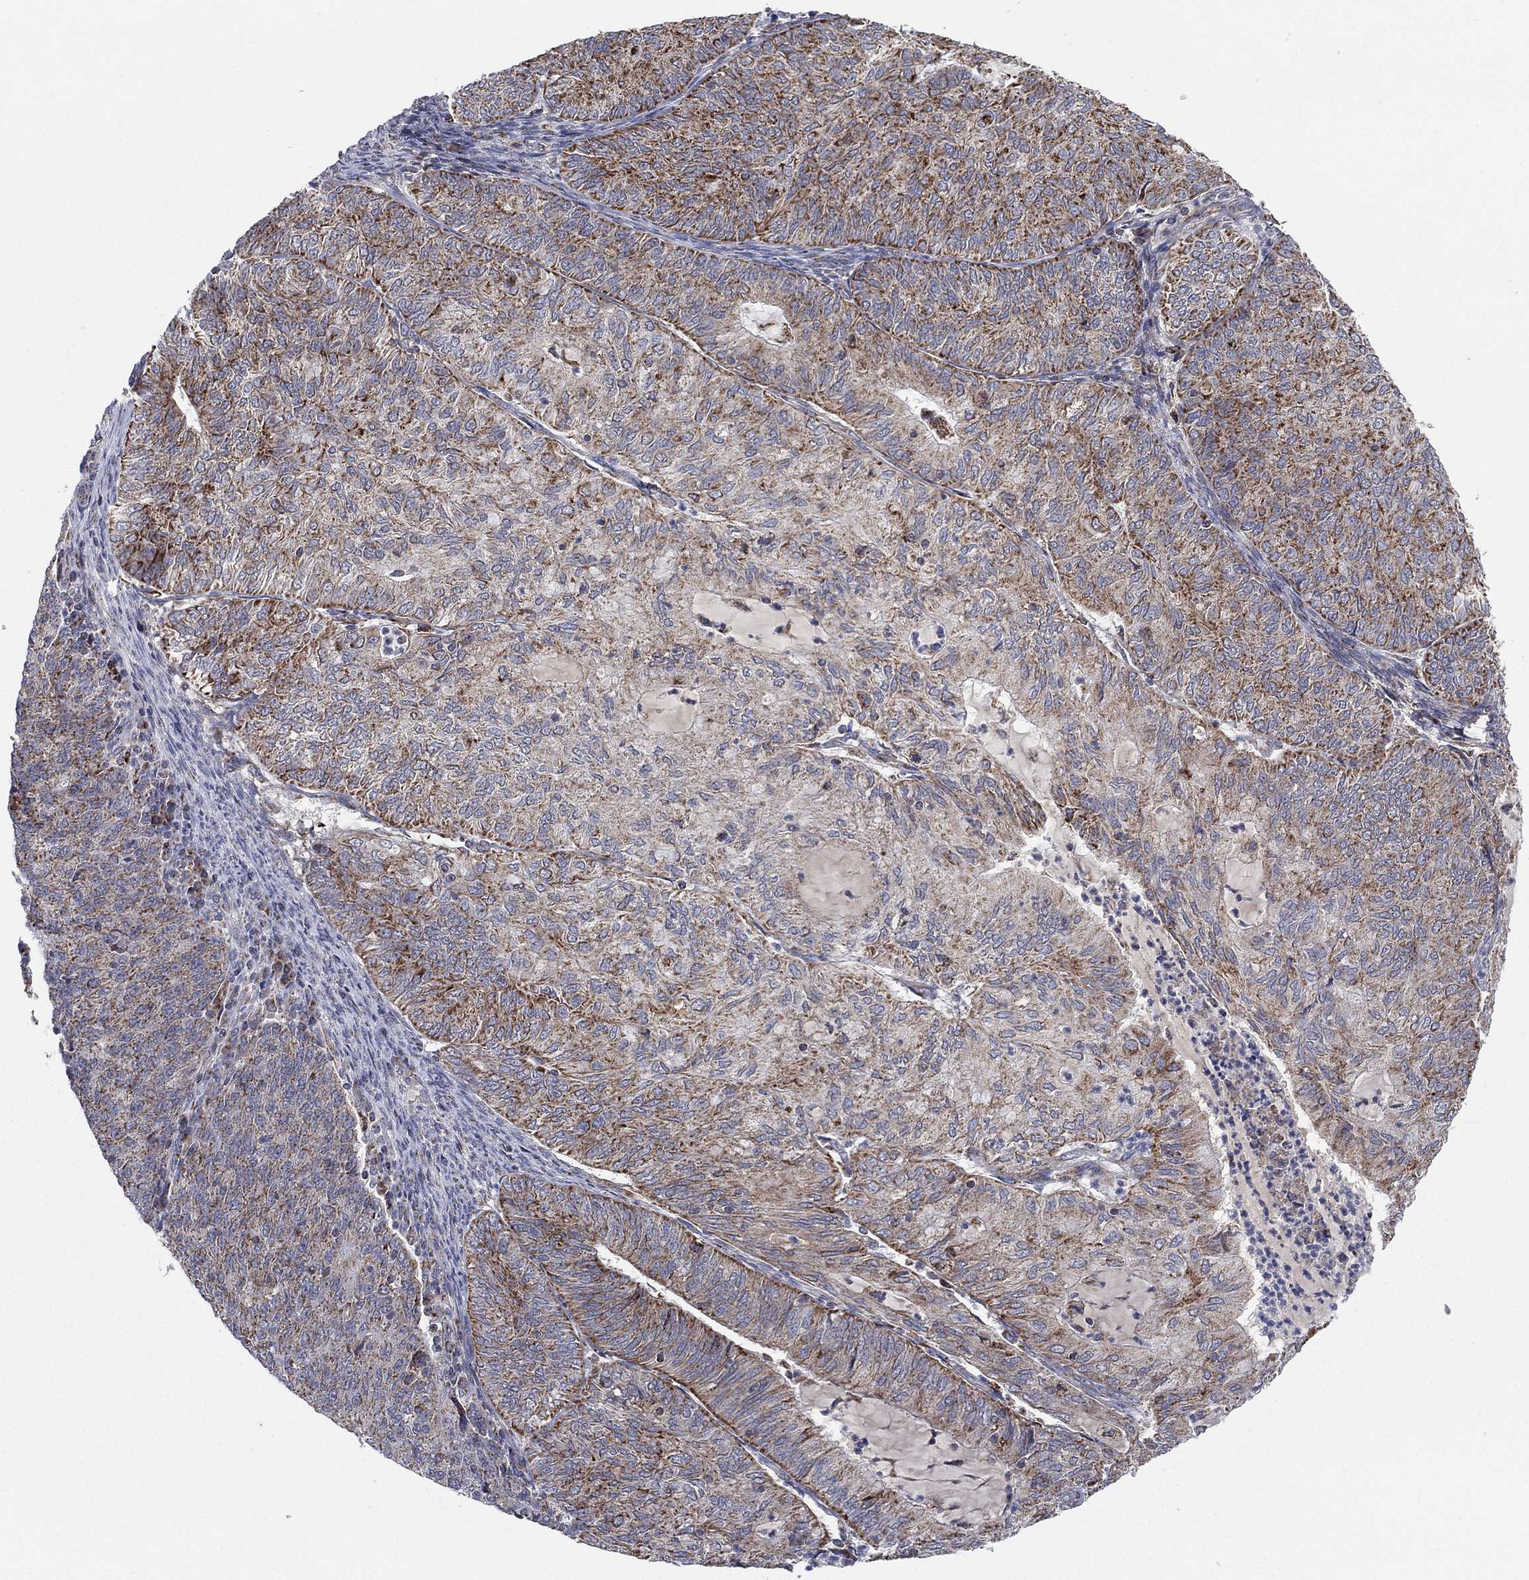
{"staining": {"intensity": "moderate", "quantity": "25%-75%", "location": "cytoplasmic/membranous"}, "tissue": "endometrial cancer", "cell_type": "Tumor cells", "image_type": "cancer", "snomed": [{"axis": "morphology", "description": "Adenocarcinoma, NOS"}, {"axis": "topography", "description": "Endometrium"}], "caption": "Endometrial cancer (adenocarcinoma) stained for a protein (brown) displays moderate cytoplasmic/membranous positive expression in approximately 25%-75% of tumor cells.", "gene": "PSMG4", "patient": {"sex": "female", "age": 82}}